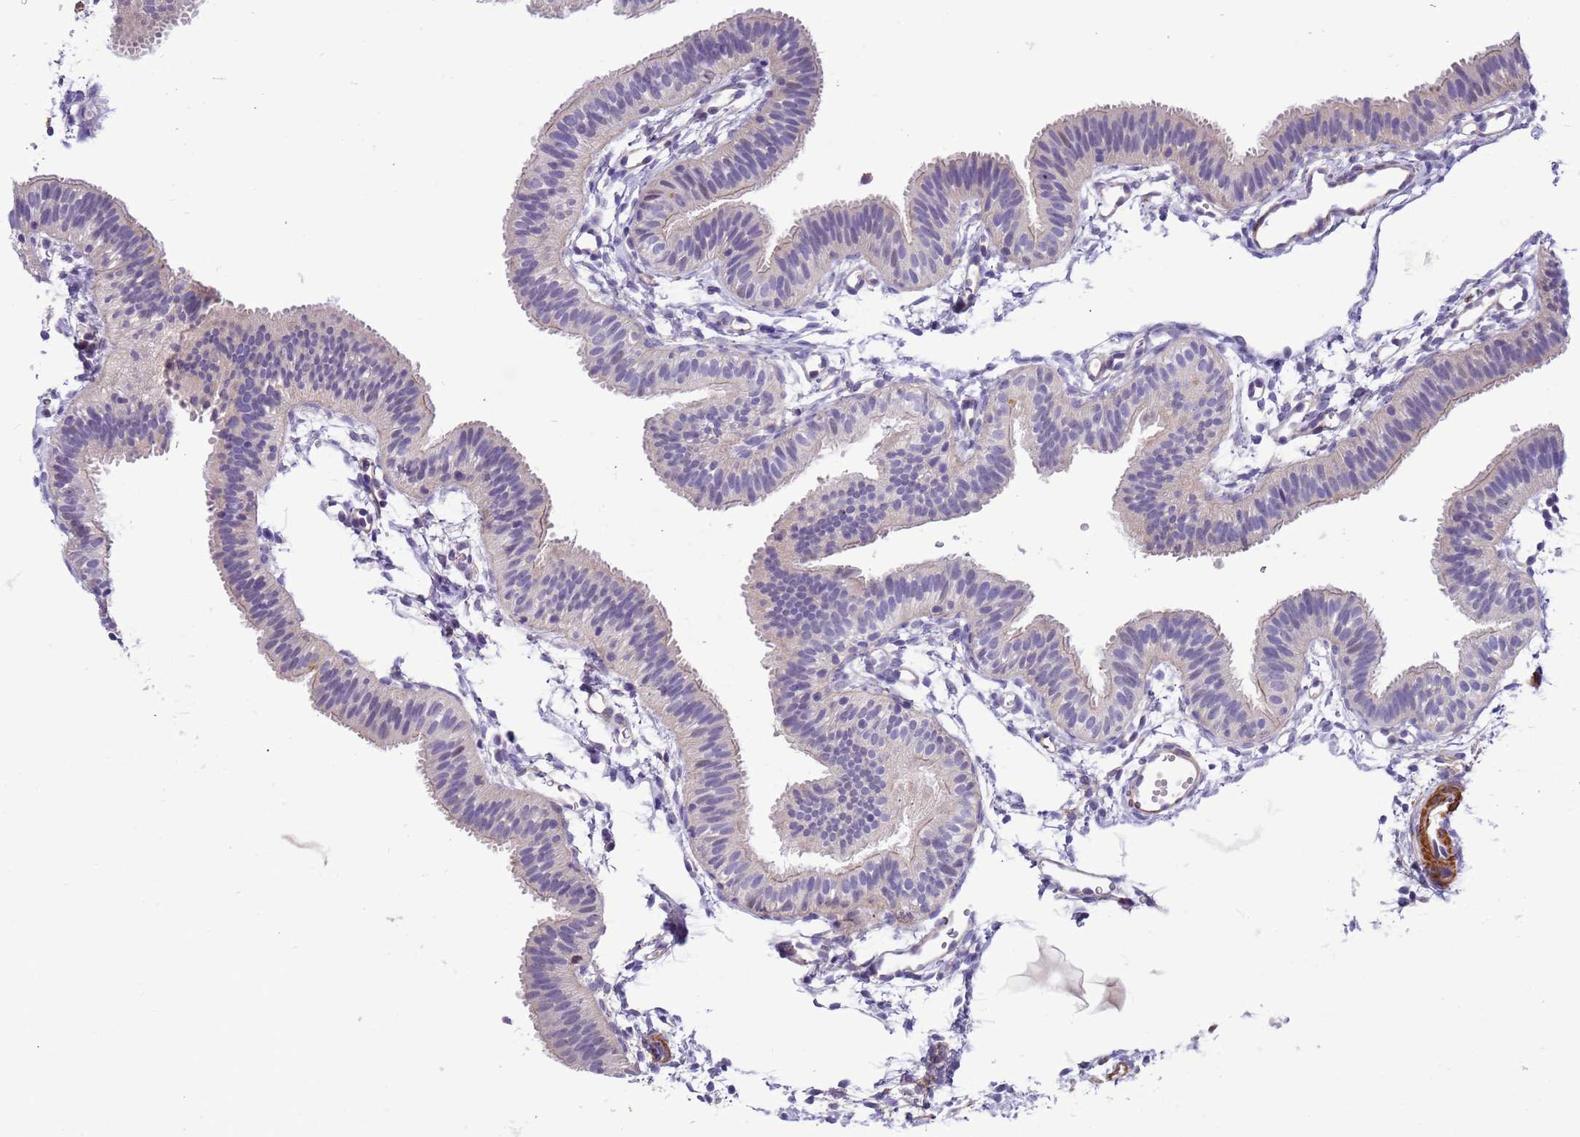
{"staining": {"intensity": "negative", "quantity": "none", "location": "none"}, "tissue": "fallopian tube", "cell_type": "Glandular cells", "image_type": "normal", "snomed": [{"axis": "morphology", "description": "Normal tissue, NOS"}, {"axis": "topography", "description": "Fallopian tube"}], "caption": "This is a image of immunohistochemistry staining of unremarkable fallopian tube, which shows no expression in glandular cells.", "gene": "PLEKHH1", "patient": {"sex": "female", "age": 35}}